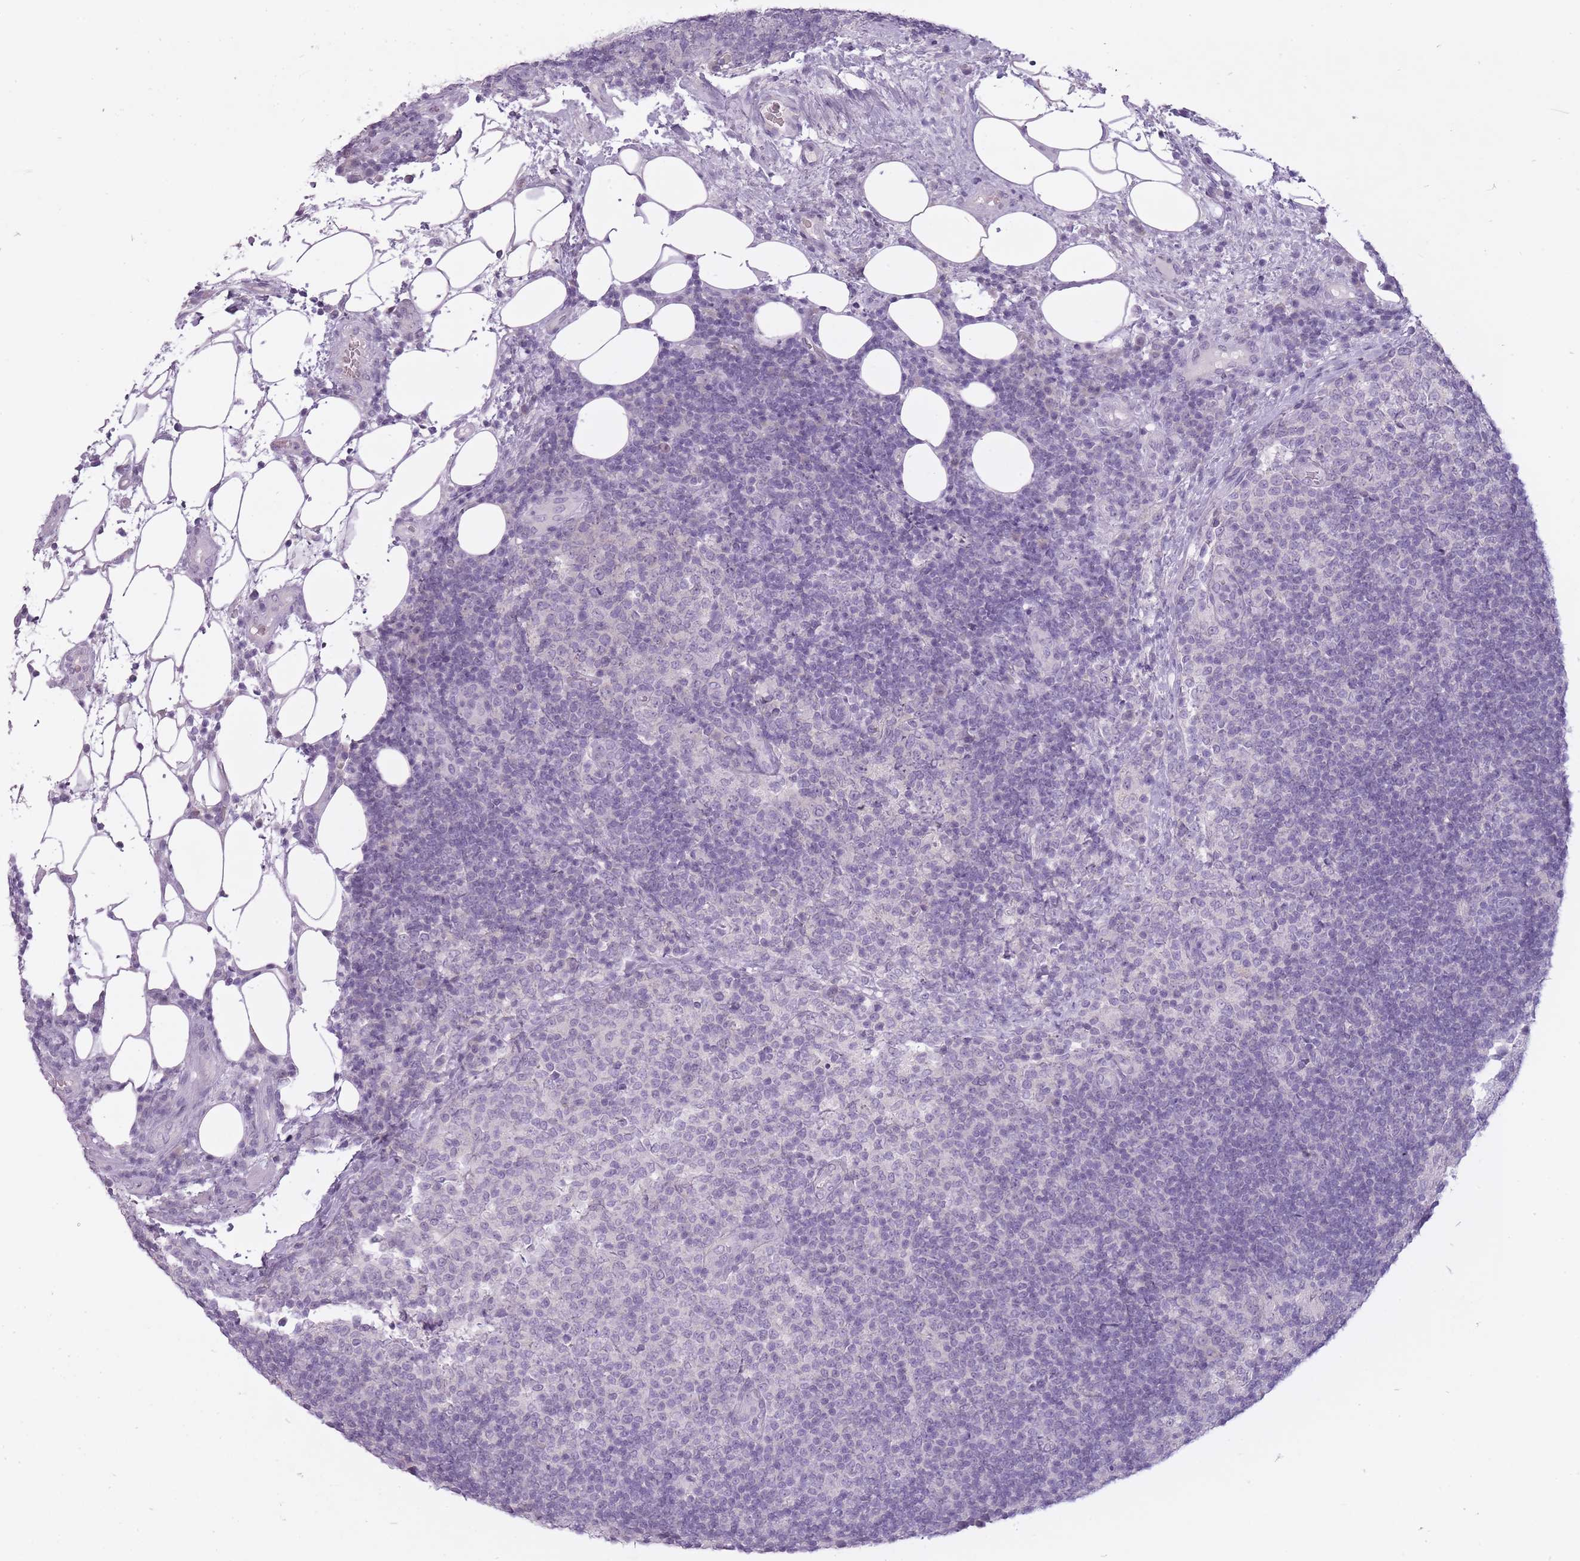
{"staining": {"intensity": "negative", "quantity": "none", "location": "none"}, "tissue": "lymph node", "cell_type": "Germinal center cells", "image_type": "normal", "snomed": [{"axis": "morphology", "description": "Normal tissue, NOS"}, {"axis": "topography", "description": "Lymph node"}], "caption": "The histopathology image displays no staining of germinal center cells in unremarkable lymph node. (Stains: DAB (3,3'-diaminobenzidine) IHC with hematoxylin counter stain, Microscopy: brightfield microscopy at high magnification).", "gene": "FAM43B", "patient": {"sex": "female", "age": 31}}